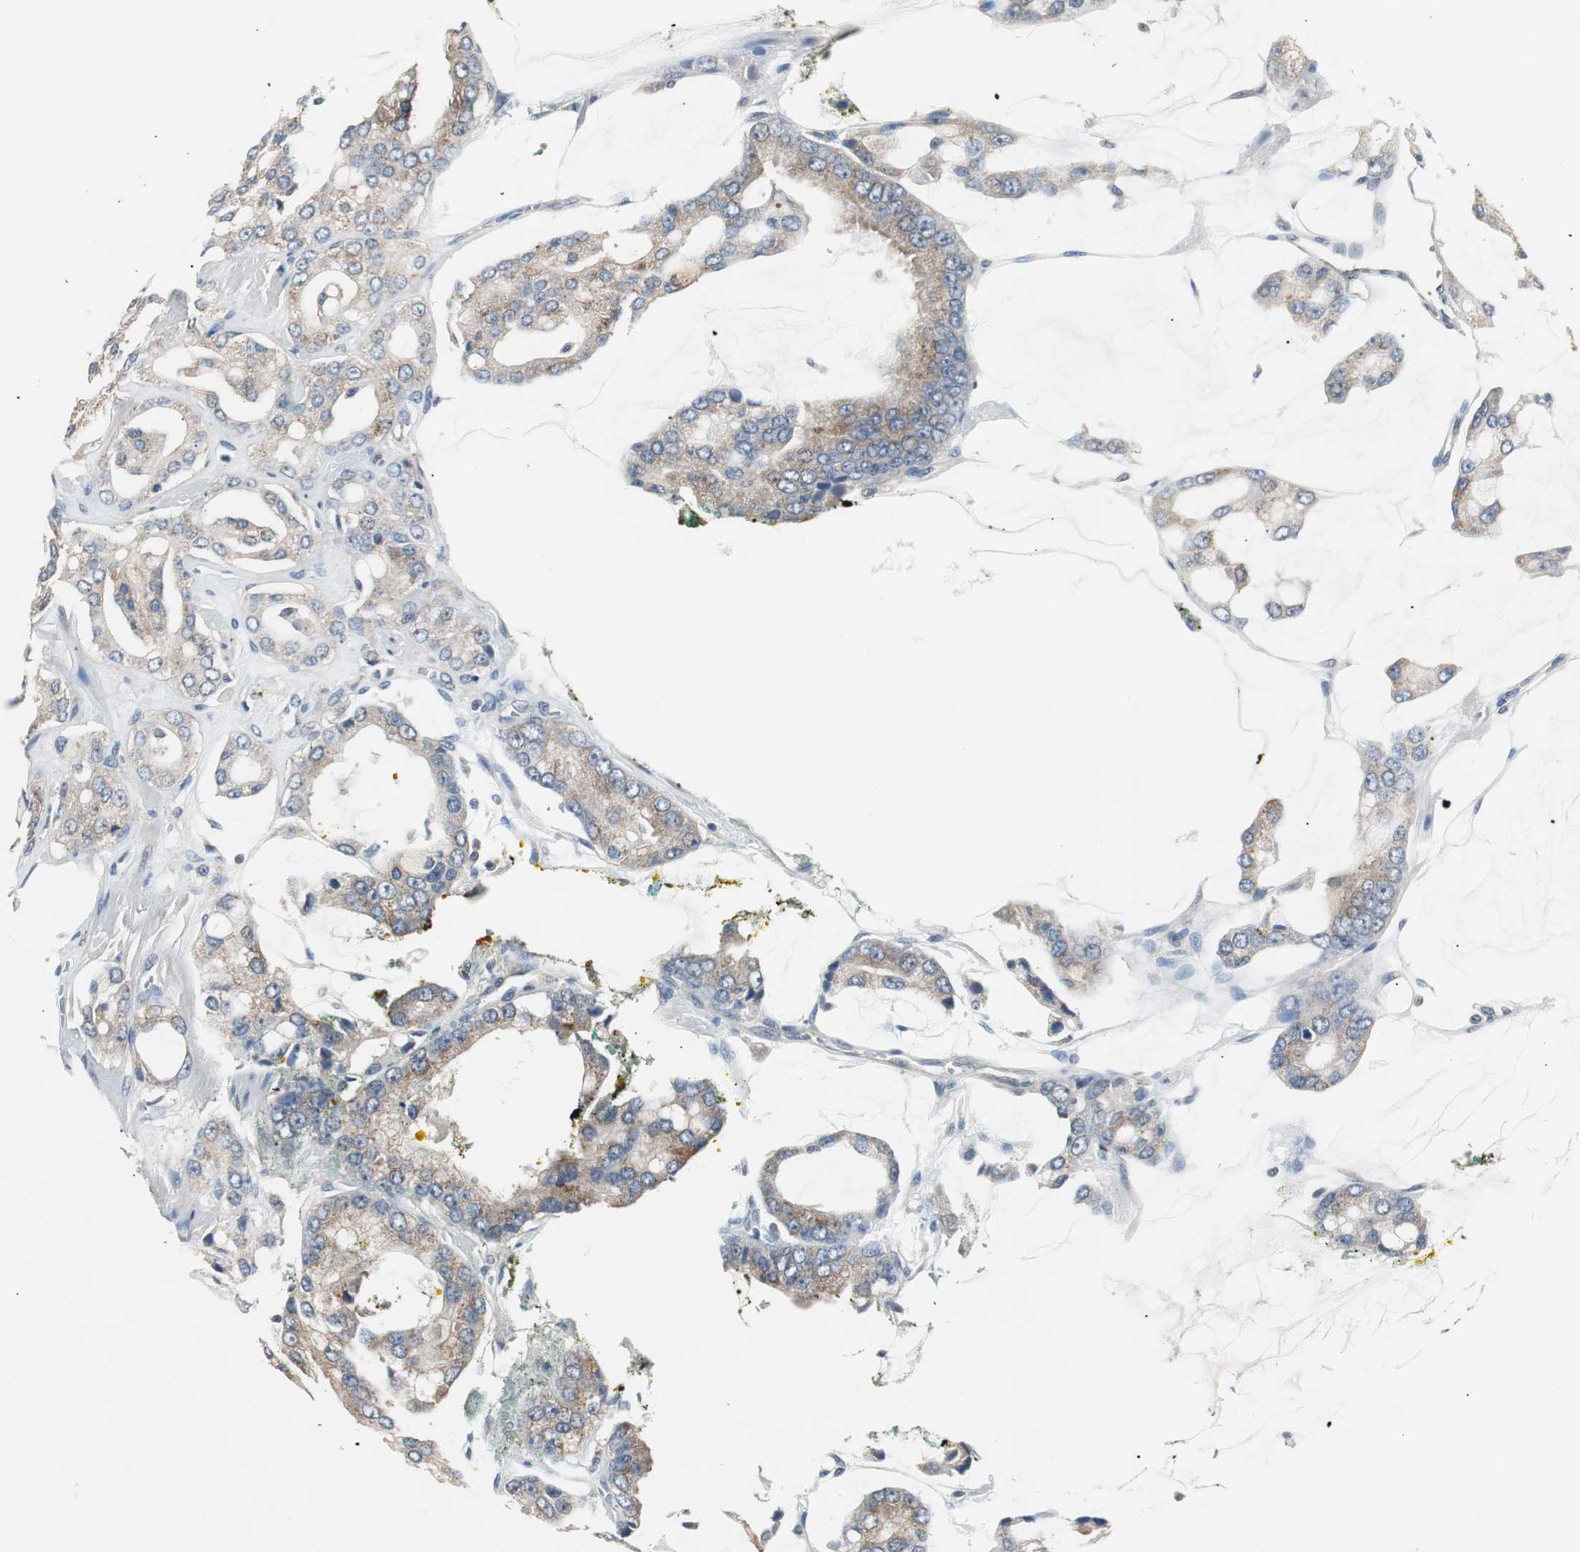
{"staining": {"intensity": "weak", "quantity": "25%-75%", "location": "cytoplasmic/membranous"}, "tissue": "prostate cancer", "cell_type": "Tumor cells", "image_type": "cancer", "snomed": [{"axis": "morphology", "description": "Adenocarcinoma, High grade"}, {"axis": "topography", "description": "Prostate"}], "caption": "This is a histology image of immunohistochemistry staining of adenocarcinoma (high-grade) (prostate), which shows weak positivity in the cytoplasmic/membranous of tumor cells.", "gene": "PTPRN2", "patient": {"sex": "male", "age": 67}}